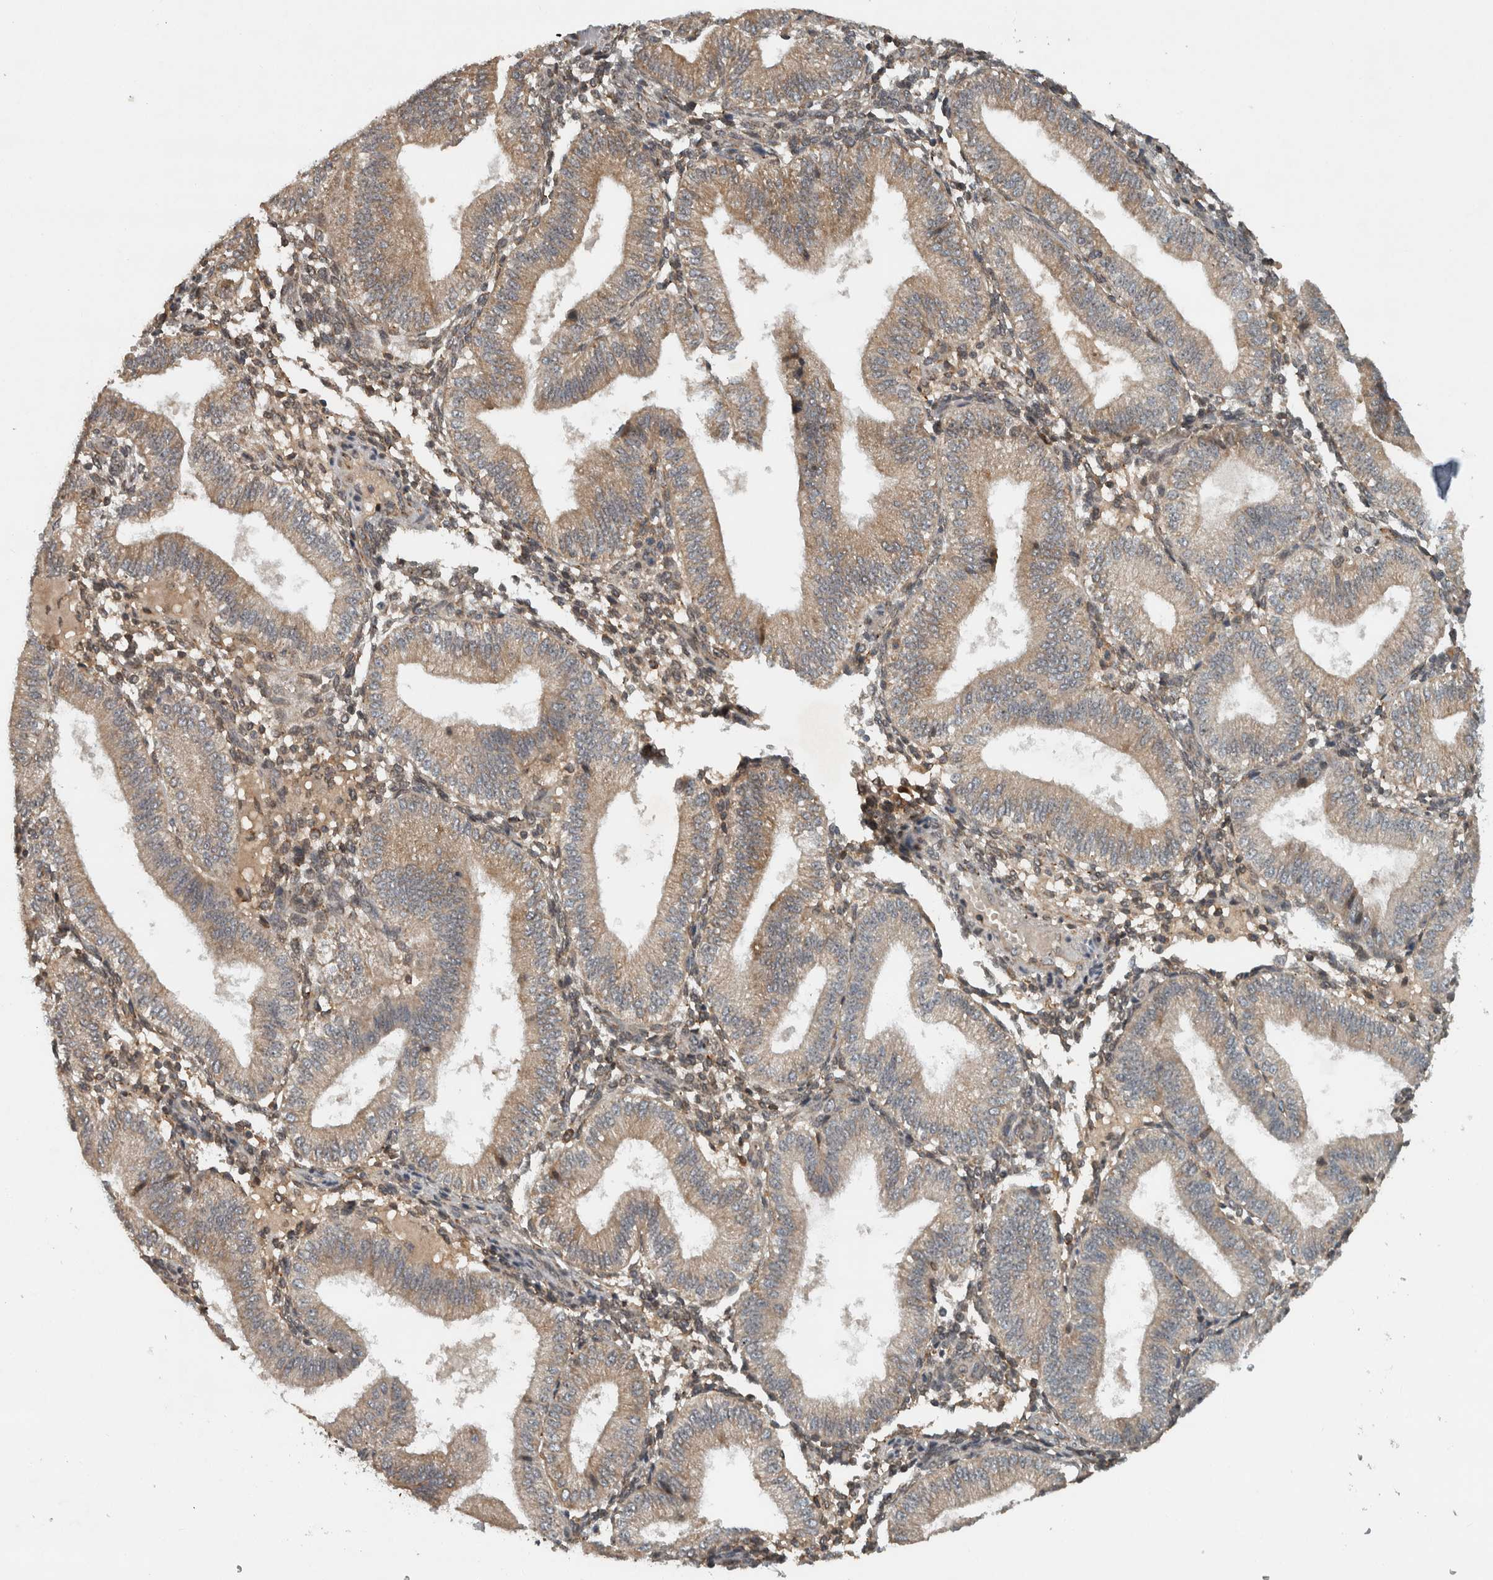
{"staining": {"intensity": "weak", "quantity": ">75%", "location": "cytoplasmic/membranous"}, "tissue": "endometrium", "cell_type": "Cells in endometrial stroma", "image_type": "normal", "snomed": [{"axis": "morphology", "description": "Normal tissue, NOS"}, {"axis": "topography", "description": "Endometrium"}], "caption": "Cells in endometrial stroma display low levels of weak cytoplasmic/membranous expression in about >75% of cells in unremarkable human endometrium. (DAB (3,3'-diaminobenzidine) IHC with brightfield microscopy, high magnification).", "gene": "GPR137B", "patient": {"sex": "female", "age": 39}}